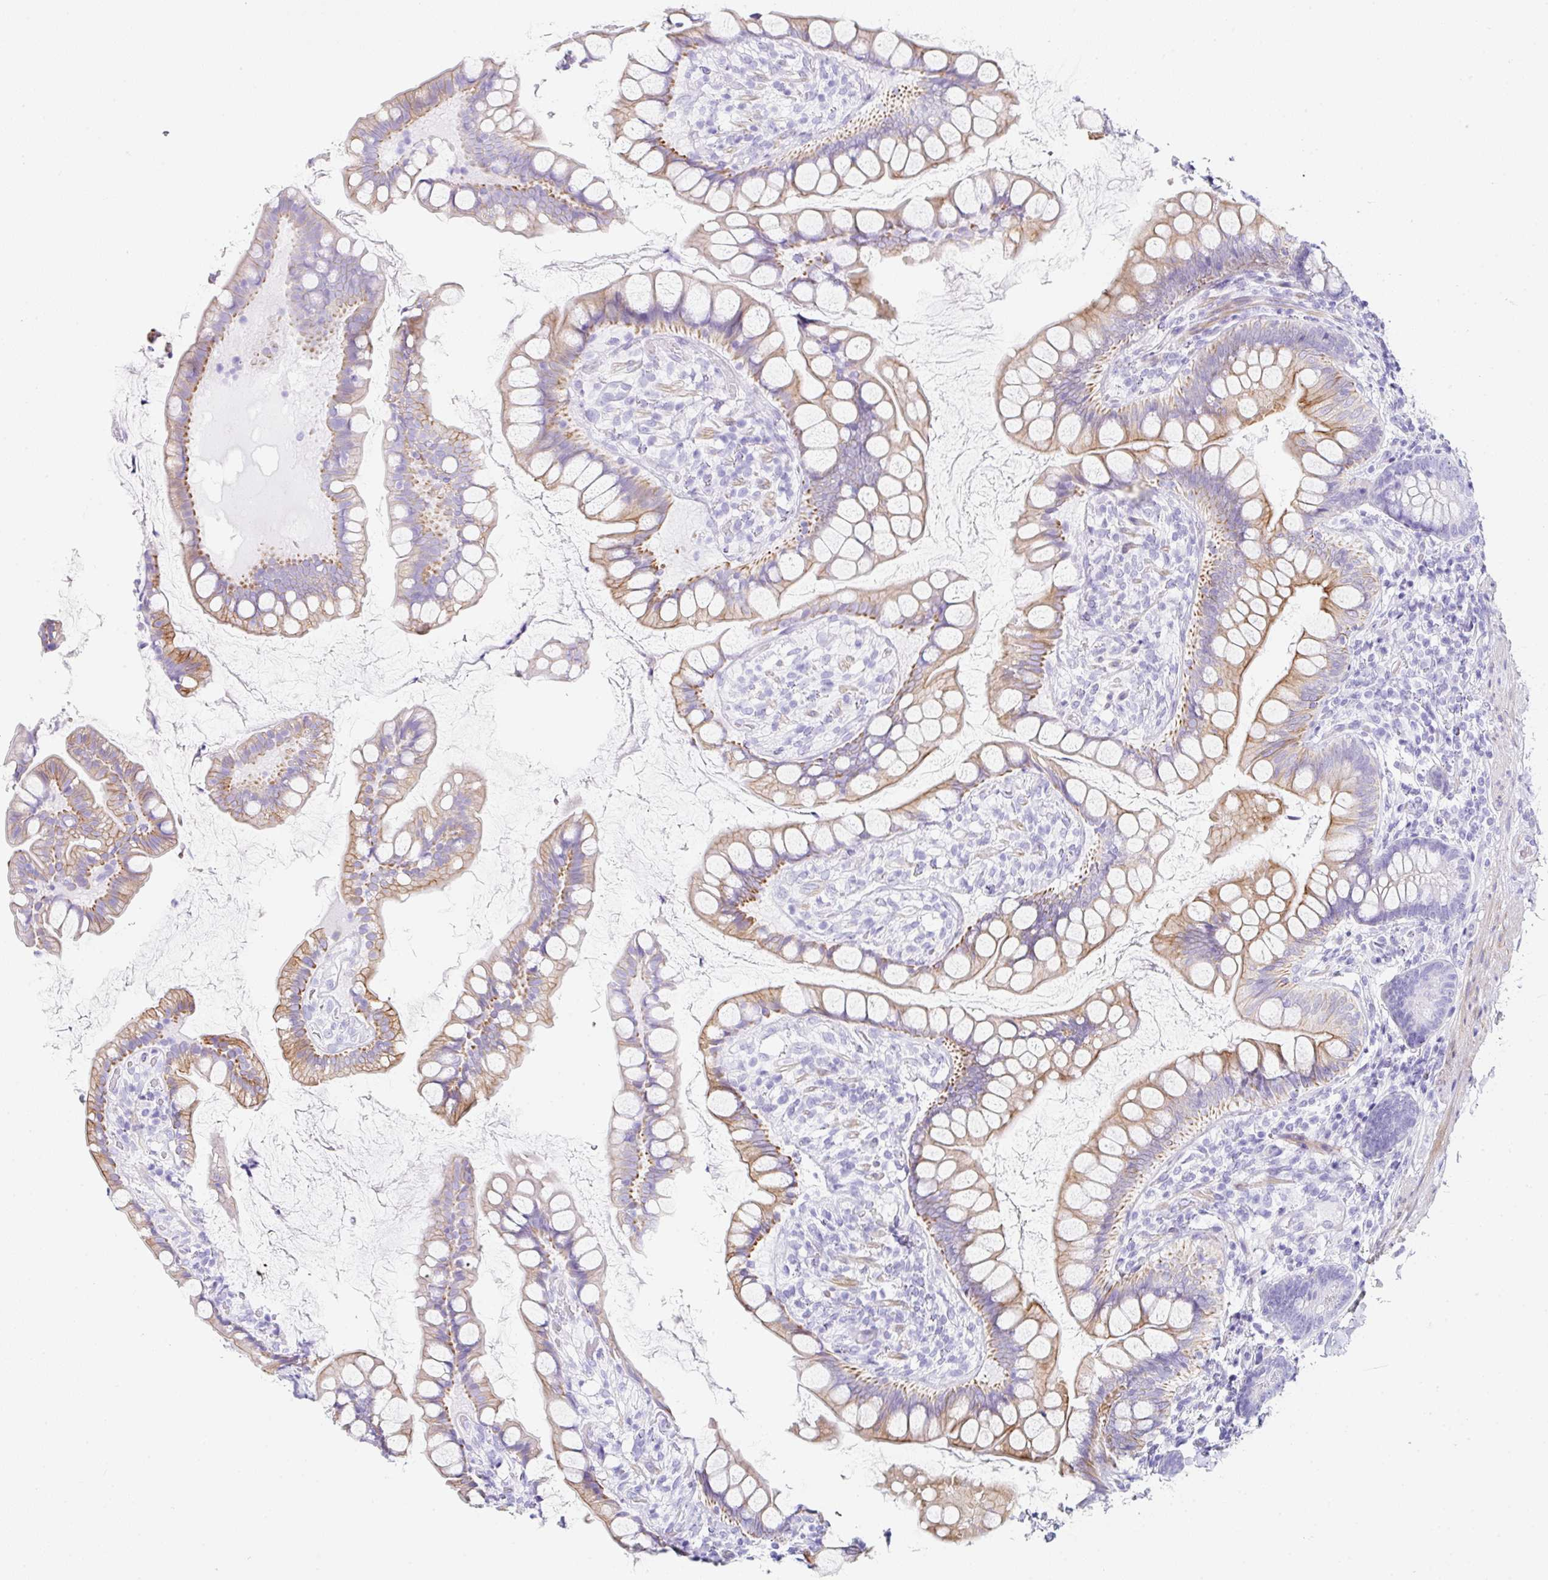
{"staining": {"intensity": "moderate", "quantity": "25%-75%", "location": "cytoplasmic/membranous"}, "tissue": "small intestine", "cell_type": "Glandular cells", "image_type": "normal", "snomed": [{"axis": "morphology", "description": "Normal tissue, NOS"}, {"axis": "topography", "description": "Small intestine"}], "caption": "The photomicrograph shows a brown stain indicating the presence of a protein in the cytoplasmic/membranous of glandular cells in small intestine.", "gene": "CLDND2", "patient": {"sex": "male", "age": 70}}